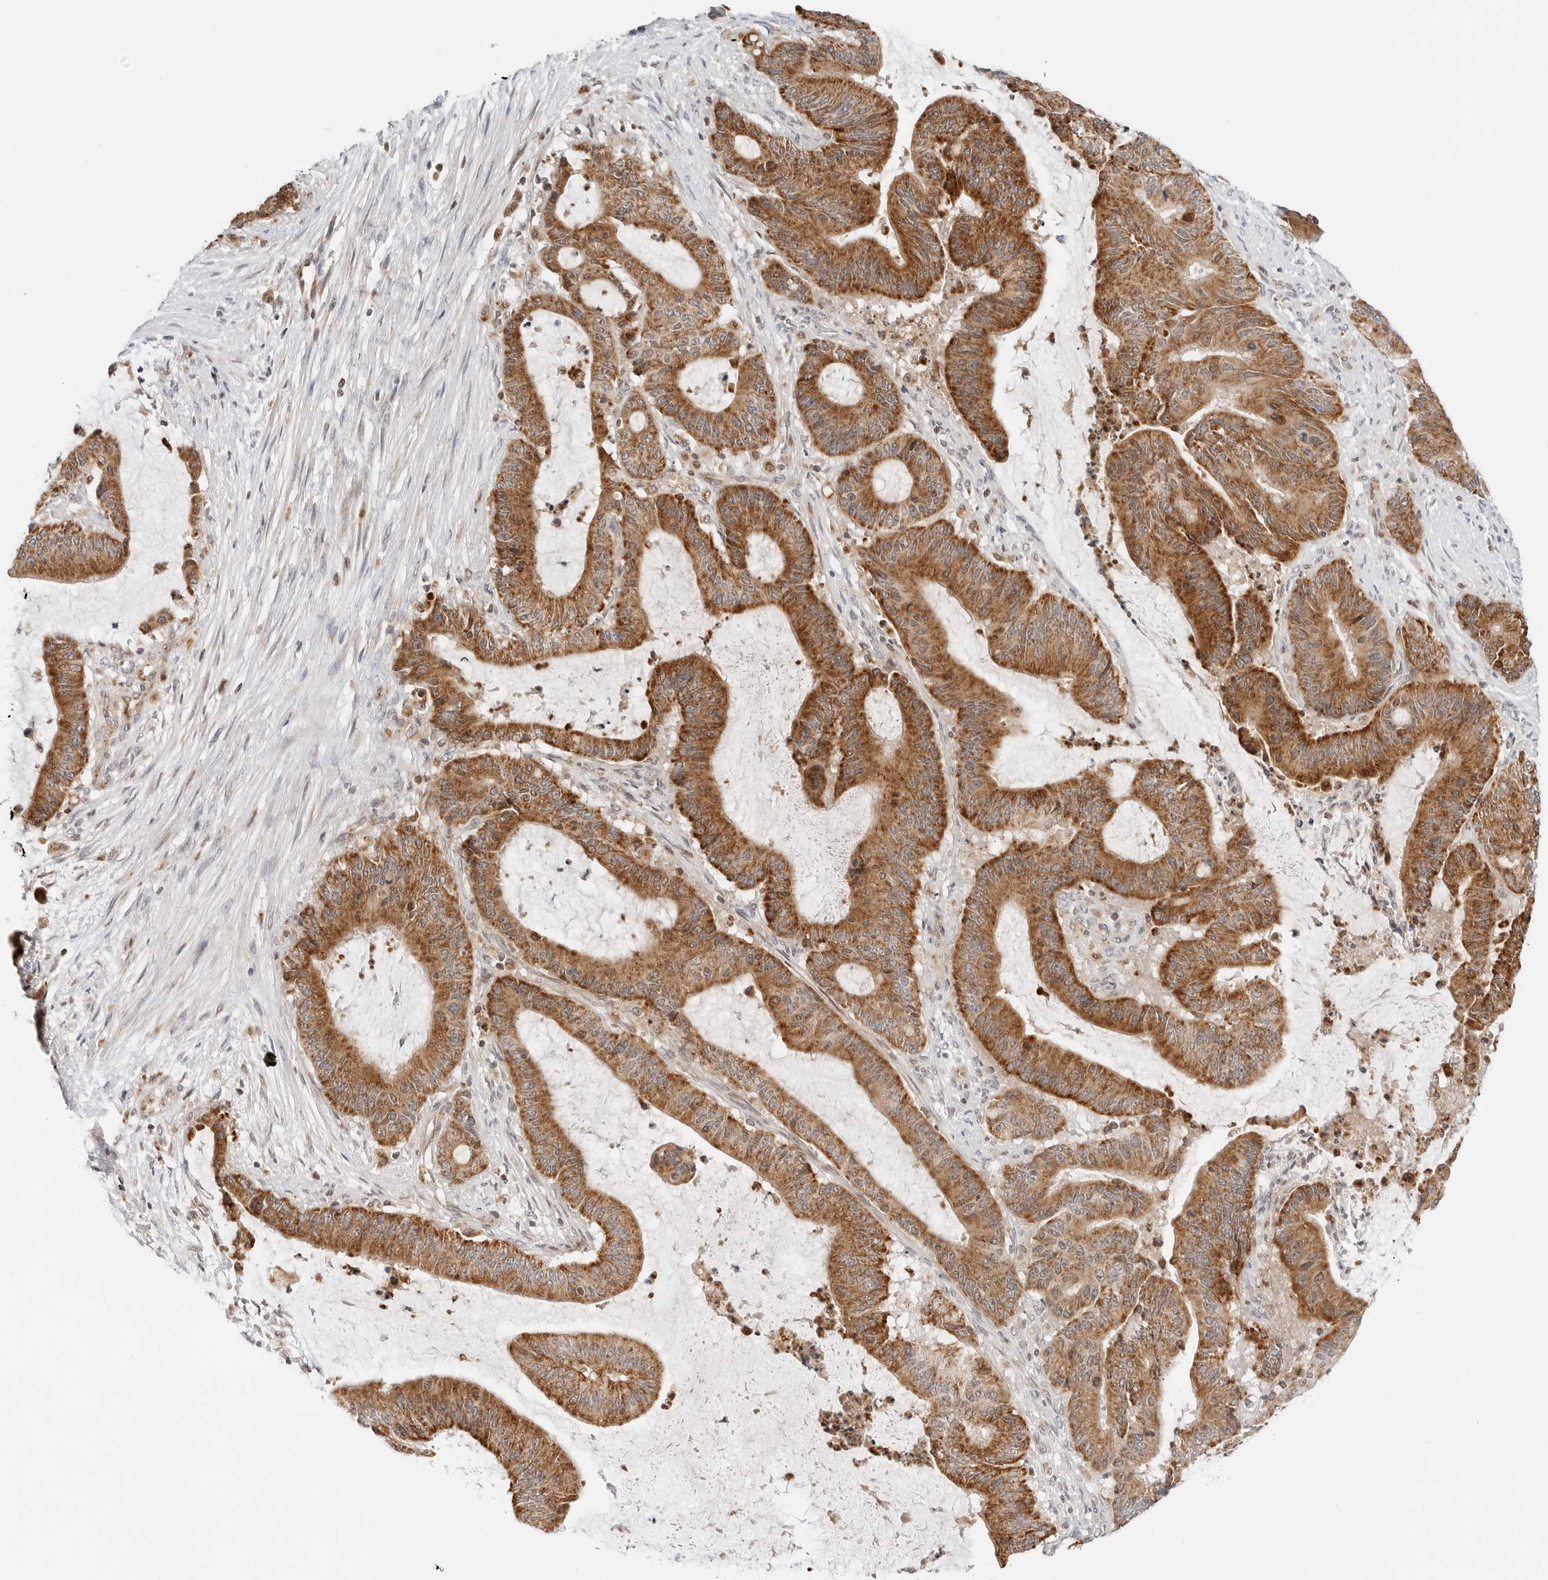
{"staining": {"intensity": "moderate", "quantity": ">75%", "location": "cytoplasmic/membranous"}, "tissue": "liver cancer", "cell_type": "Tumor cells", "image_type": "cancer", "snomed": [{"axis": "morphology", "description": "Normal tissue, NOS"}, {"axis": "morphology", "description": "Cholangiocarcinoma"}, {"axis": "topography", "description": "Liver"}, {"axis": "topography", "description": "Peripheral nerve tissue"}], "caption": "This is an image of IHC staining of liver cancer, which shows moderate staining in the cytoplasmic/membranous of tumor cells.", "gene": "DYRK4", "patient": {"sex": "female", "age": 73}}